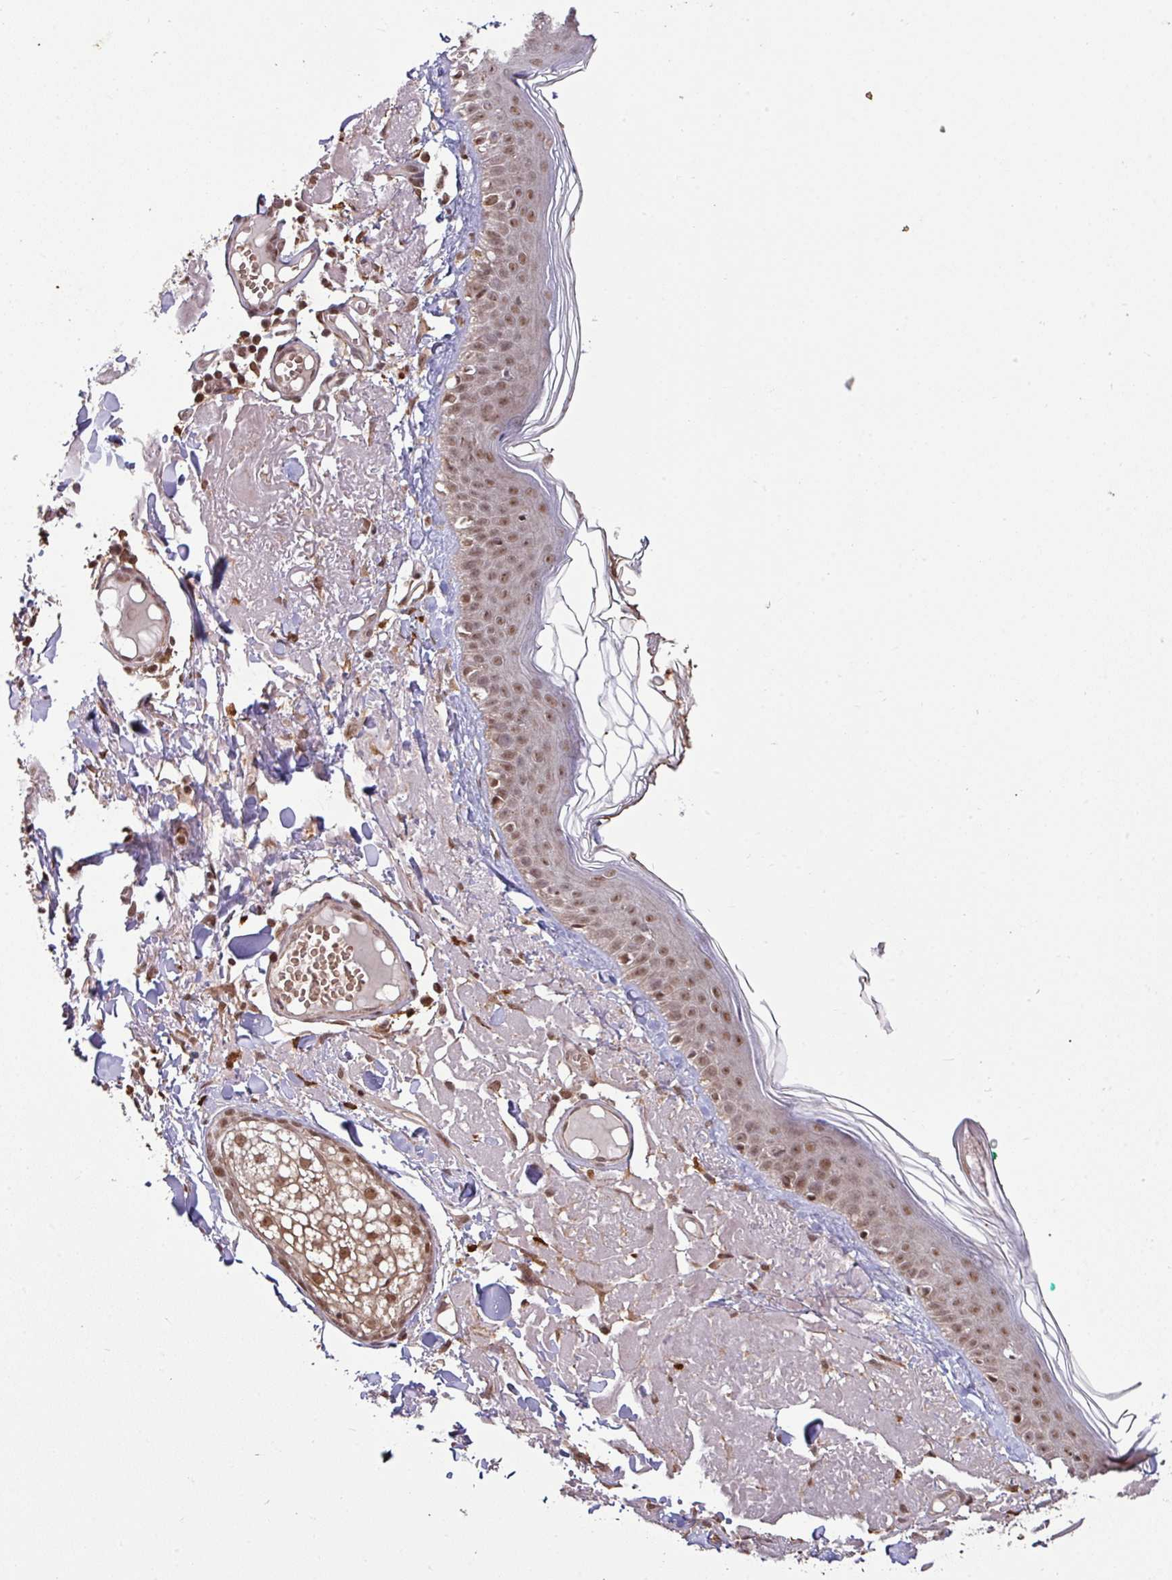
{"staining": {"intensity": "moderate", "quantity": ">75%", "location": "nuclear"}, "tissue": "skin", "cell_type": "Fibroblasts", "image_type": "normal", "snomed": [{"axis": "morphology", "description": "Normal tissue, NOS"}, {"axis": "morphology", "description": "Malignant melanoma, NOS"}, {"axis": "topography", "description": "Skin"}], "caption": "Immunohistochemical staining of normal human skin reveals >75% levels of moderate nuclear protein staining in approximately >75% of fibroblasts. Immunohistochemistry (ihc) stains the protein of interest in brown and the nuclei are stained blue.", "gene": "PHF23", "patient": {"sex": "male", "age": 80}}